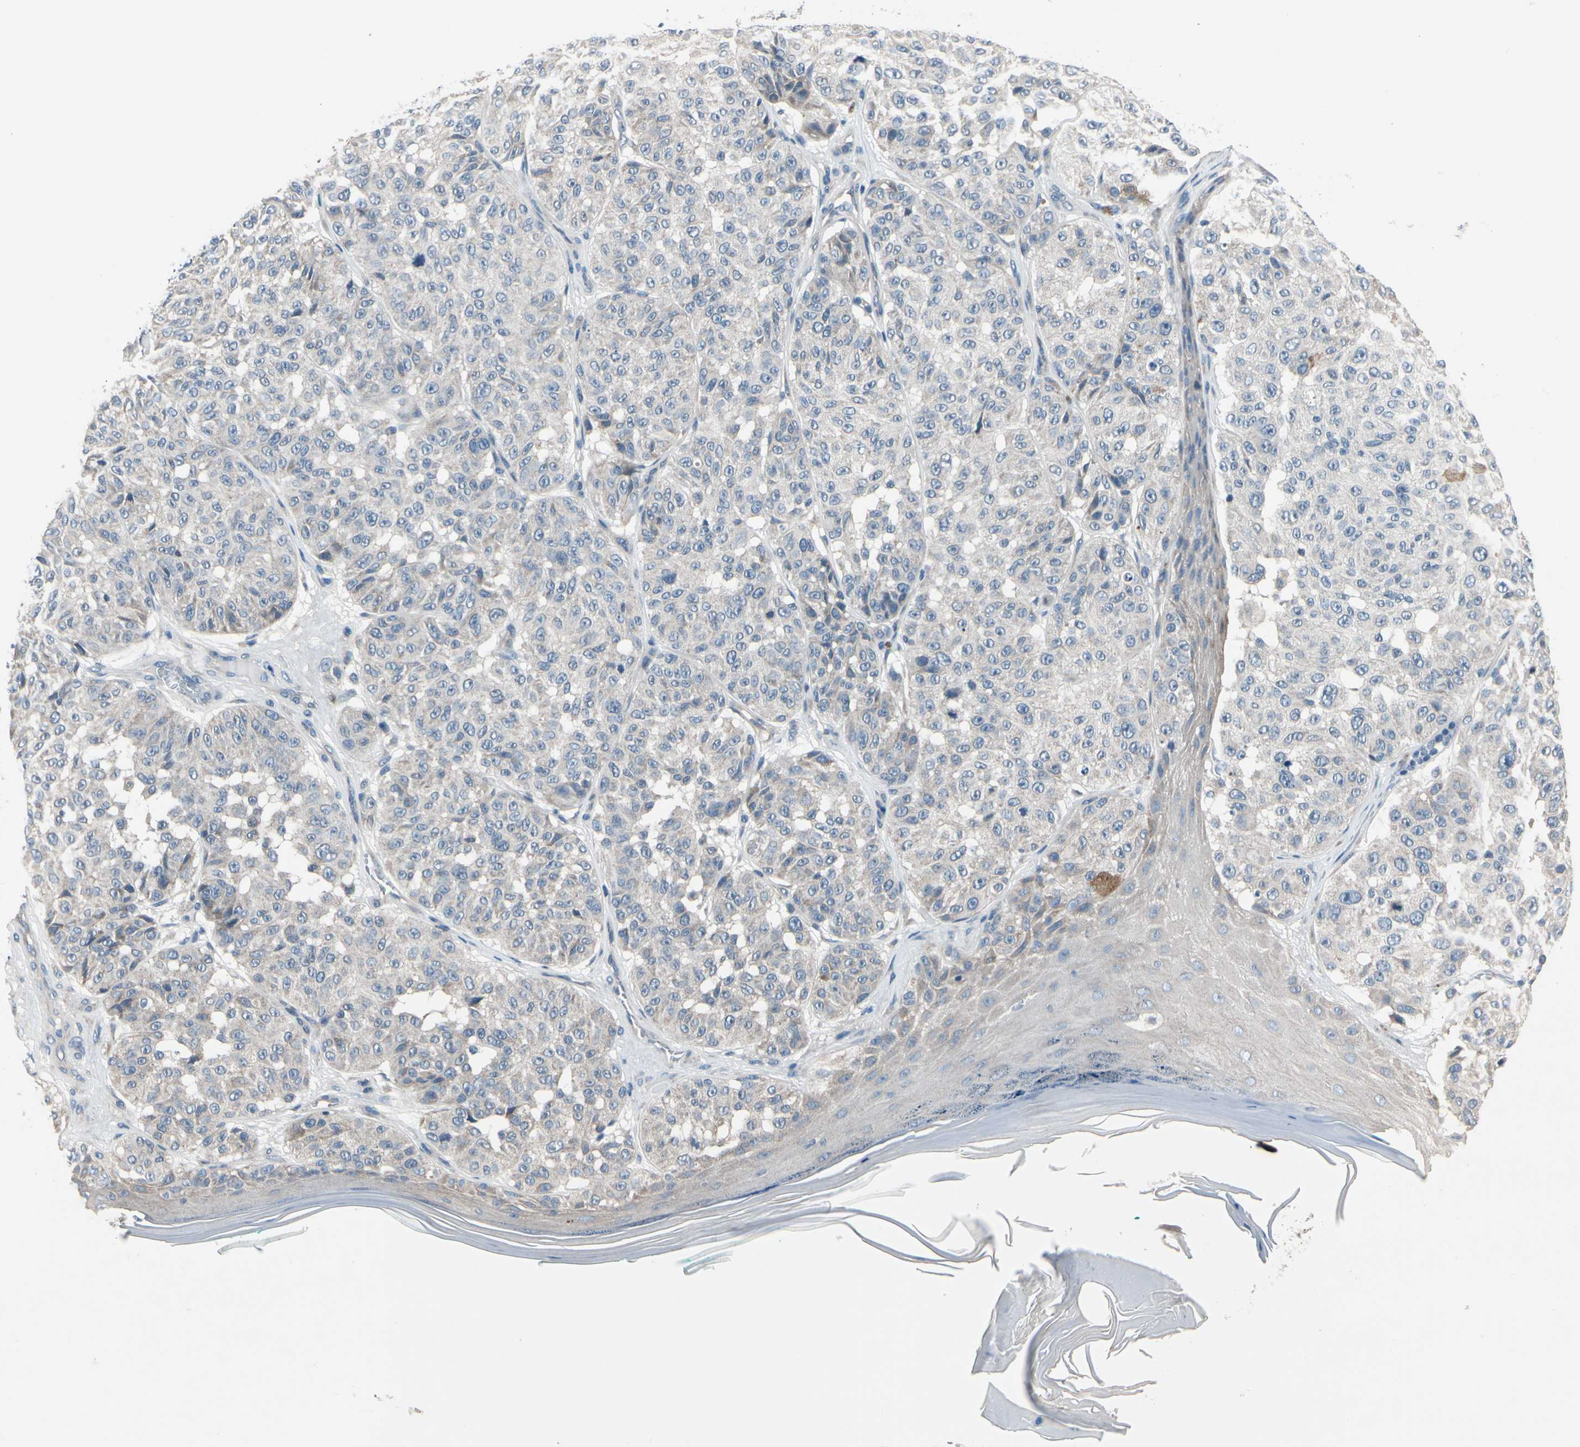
{"staining": {"intensity": "weak", "quantity": "<25%", "location": "cytoplasmic/membranous"}, "tissue": "melanoma", "cell_type": "Tumor cells", "image_type": "cancer", "snomed": [{"axis": "morphology", "description": "Malignant melanoma, NOS"}, {"axis": "topography", "description": "Skin"}], "caption": "High power microscopy micrograph of an IHC photomicrograph of malignant melanoma, revealing no significant expression in tumor cells. (Stains: DAB immunohistochemistry with hematoxylin counter stain, Microscopy: brightfield microscopy at high magnification).", "gene": "SELENOK", "patient": {"sex": "female", "age": 46}}